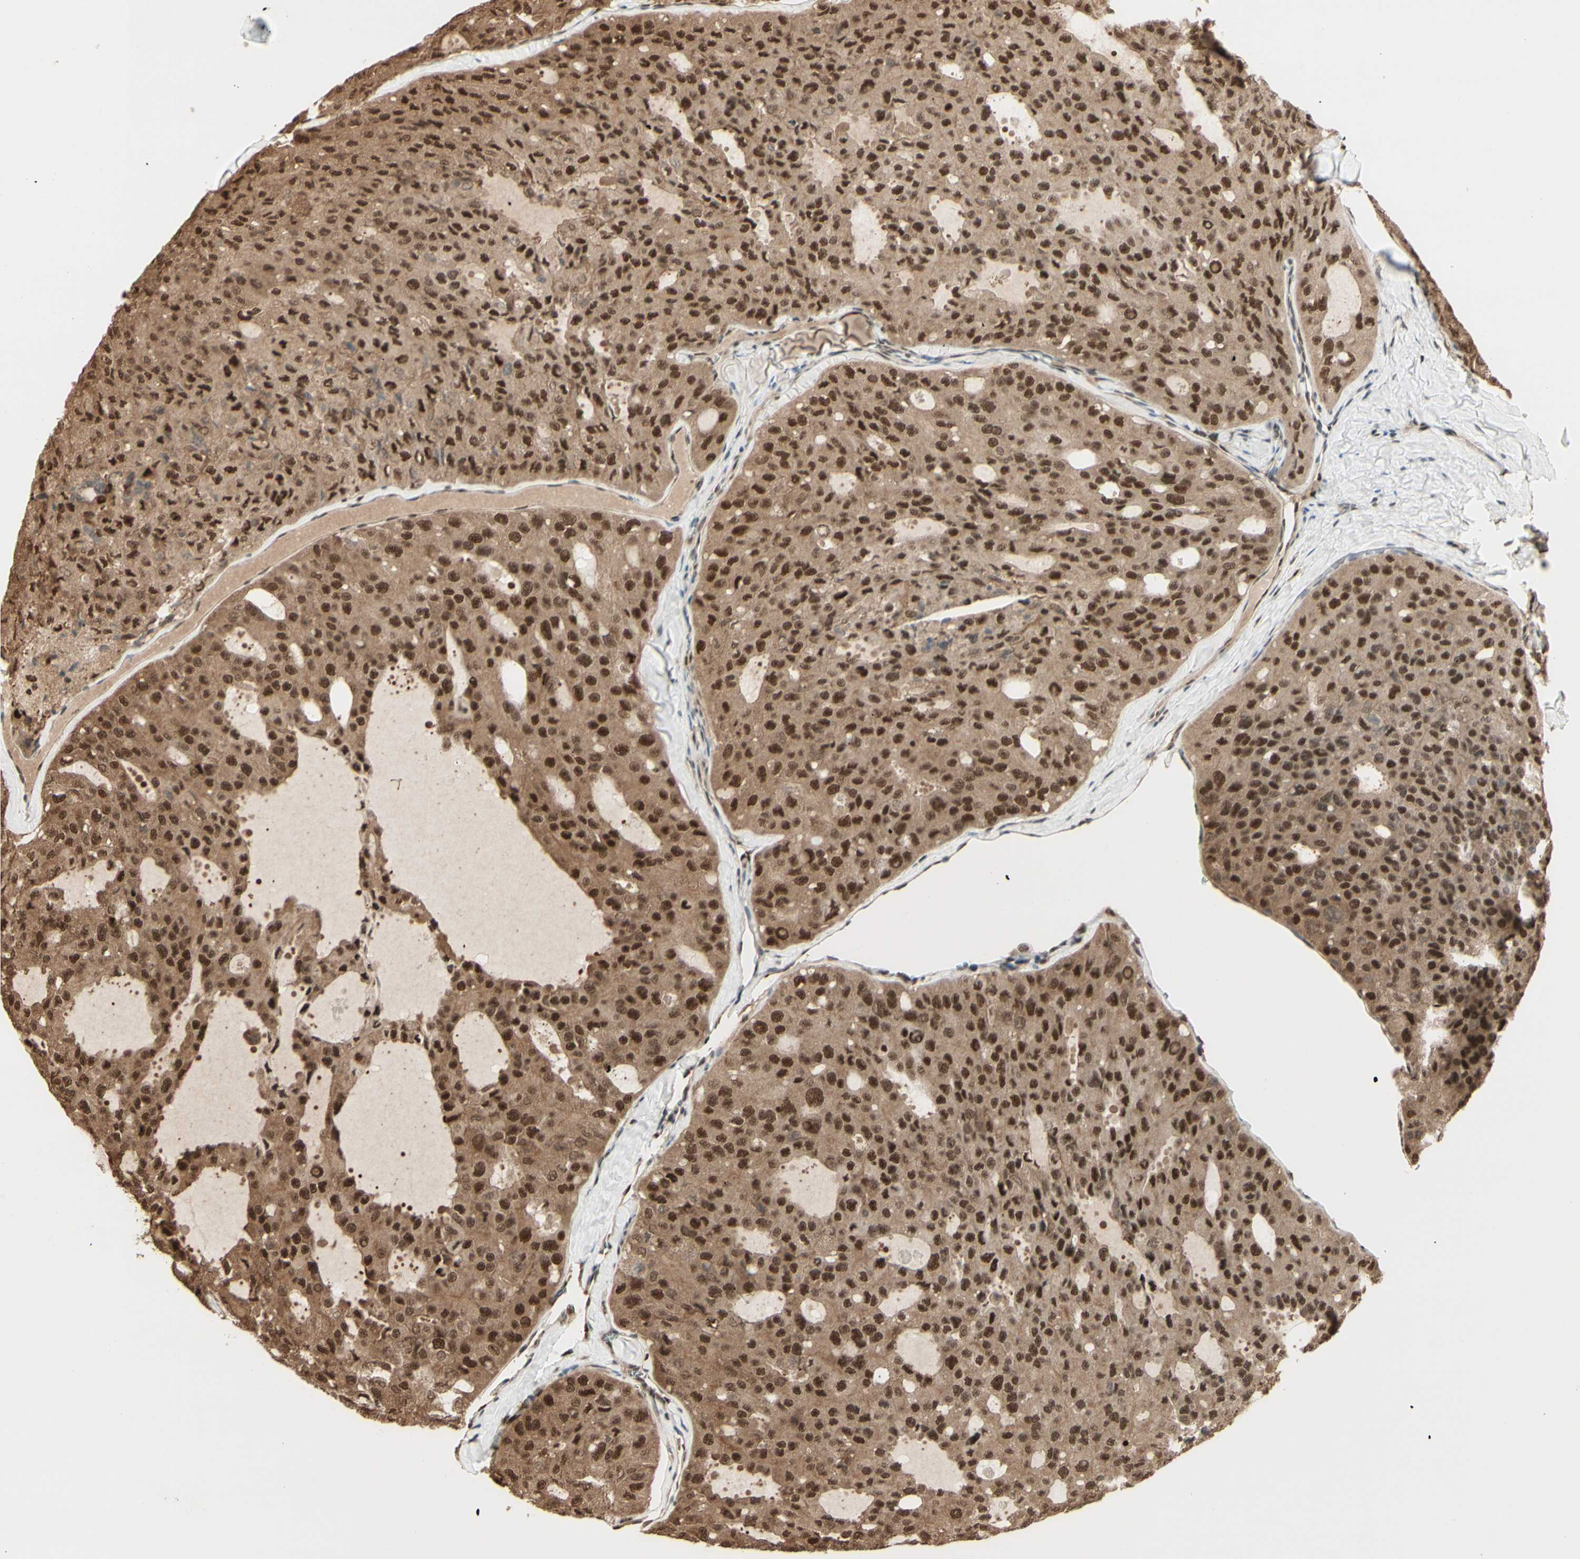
{"staining": {"intensity": "strong", "quantity": ">75%", "location": "cytoplasmic/membranous,nuclear"}, "tissue": "thyroid cancer", "cell_type": "Tumor cells", "image_type": "cancer", "snomed": [{"axis": "morphology", "description": "Follicular adenoma carcinoma, NOS"}, {"axis": "topography", "description": "Thyroid gland"}], "caption": "Immunohistochemistry (IHC) staining of thyroid follicular adenoma carcinoma, which exhibits high levels of strong cytoplasmic/membranous and nuclear expression in approximately >75% of tumor cells indicating strong cytoplasmic/membranous and nuclear protein positivity. The staining was performed using DAB (brown) for protein detection and nuclei were counterstained in hematoxylin (blue).", "gene": "HSF1", "patient": {"sex": "male", "age": 75}}